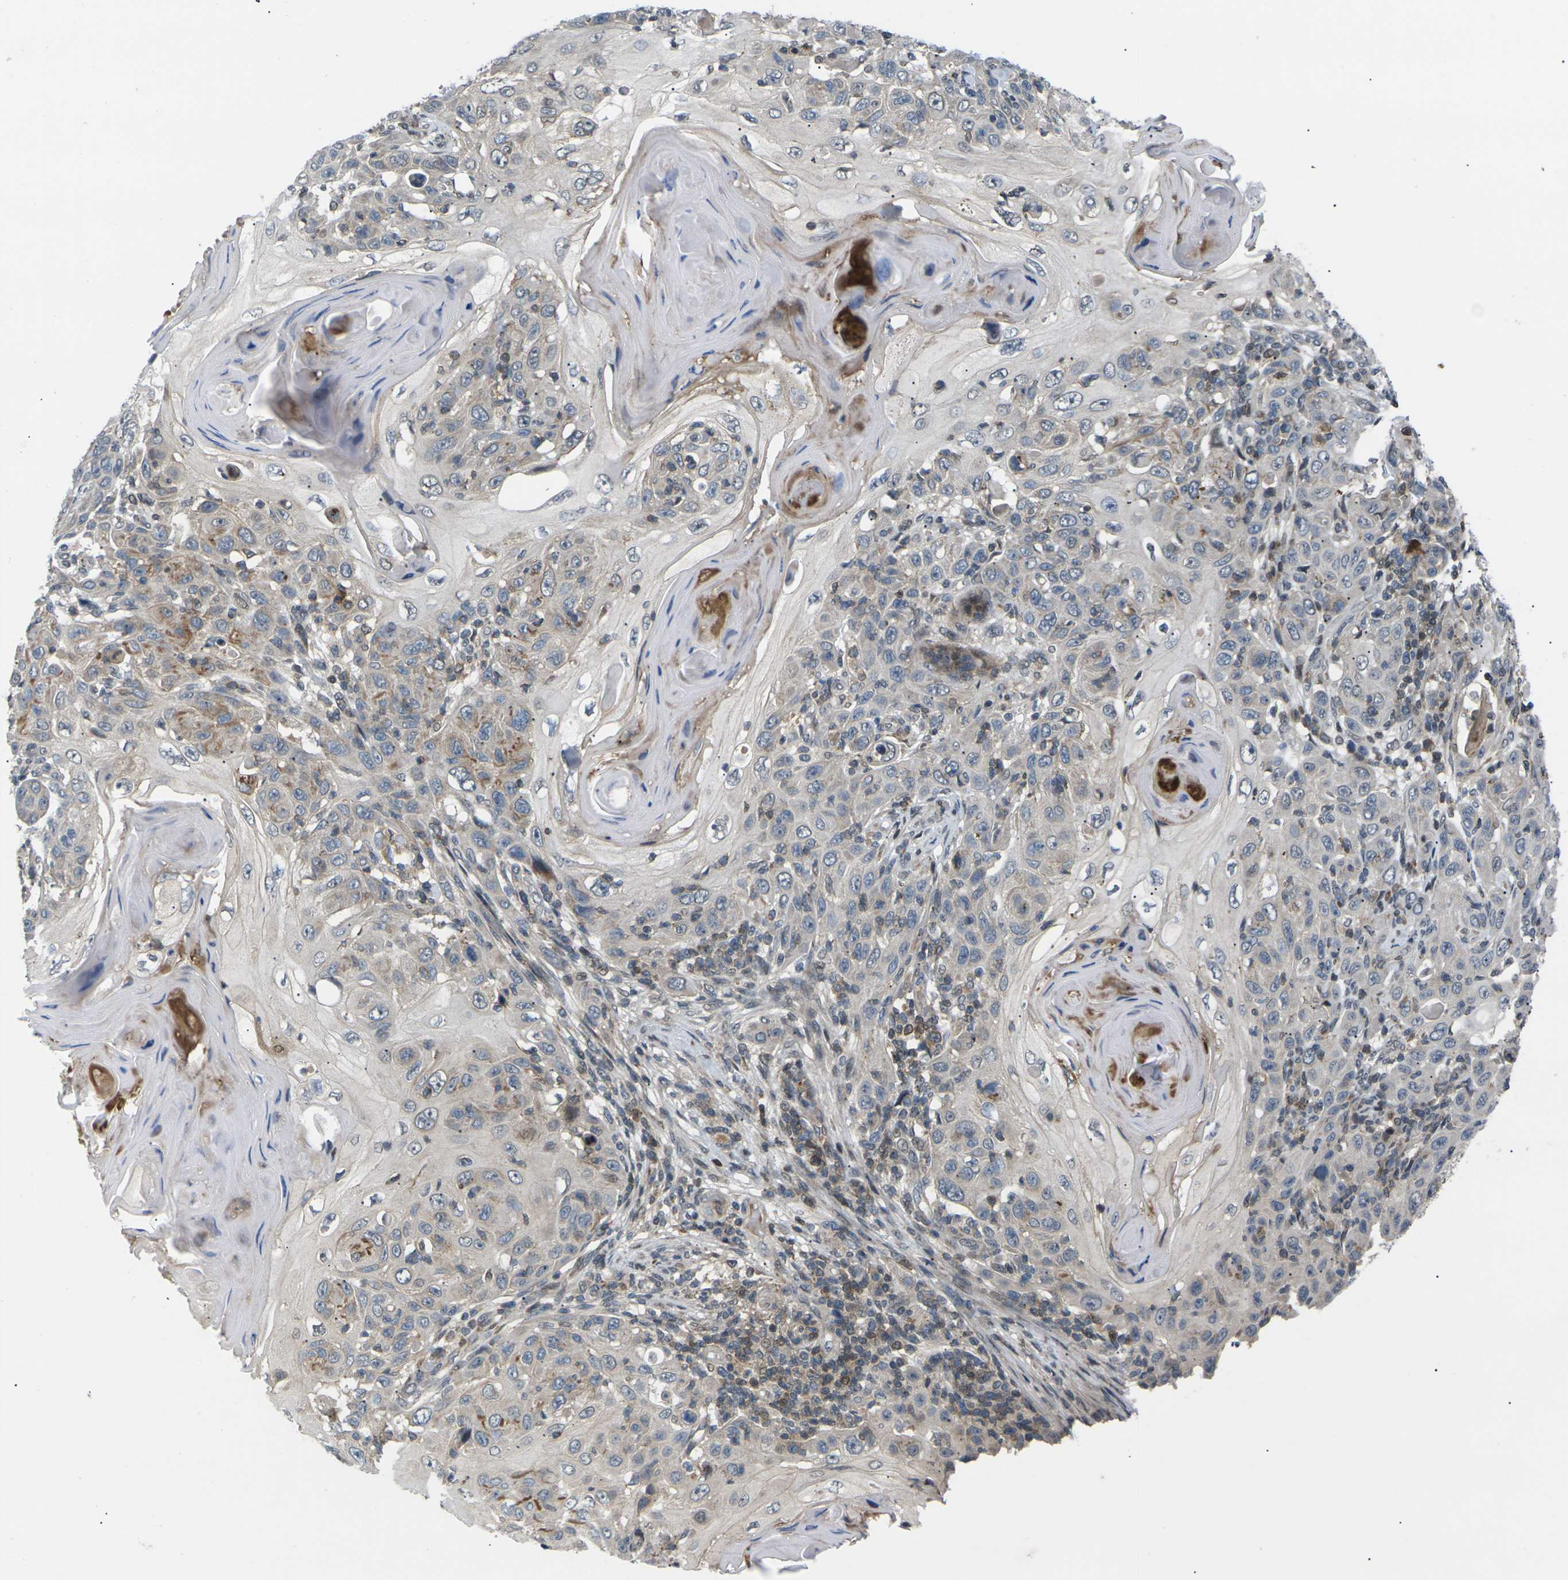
{"staining": {"intensity": "weak", "quantity": "<25%", "location": "cytoplasmic/membranous"}, "tissue": "skin cancer", "cell_type": "Tumor cells", "image_type": "cancer", "snomed": [{"axis": "morphology", "description": "Squamous cell carcinoma, NOS"}, {"axis": "topography", "description": "Skin"}], "caption": "IHC micrograph of neoplastic tissue: human skin cancer (squamous cell carcinoma) stained with DAB exhibits no significant protein positivity in tumor cells.", "gene": "RPS6KA3", "patient": {"sex": "female", "age": 88}}